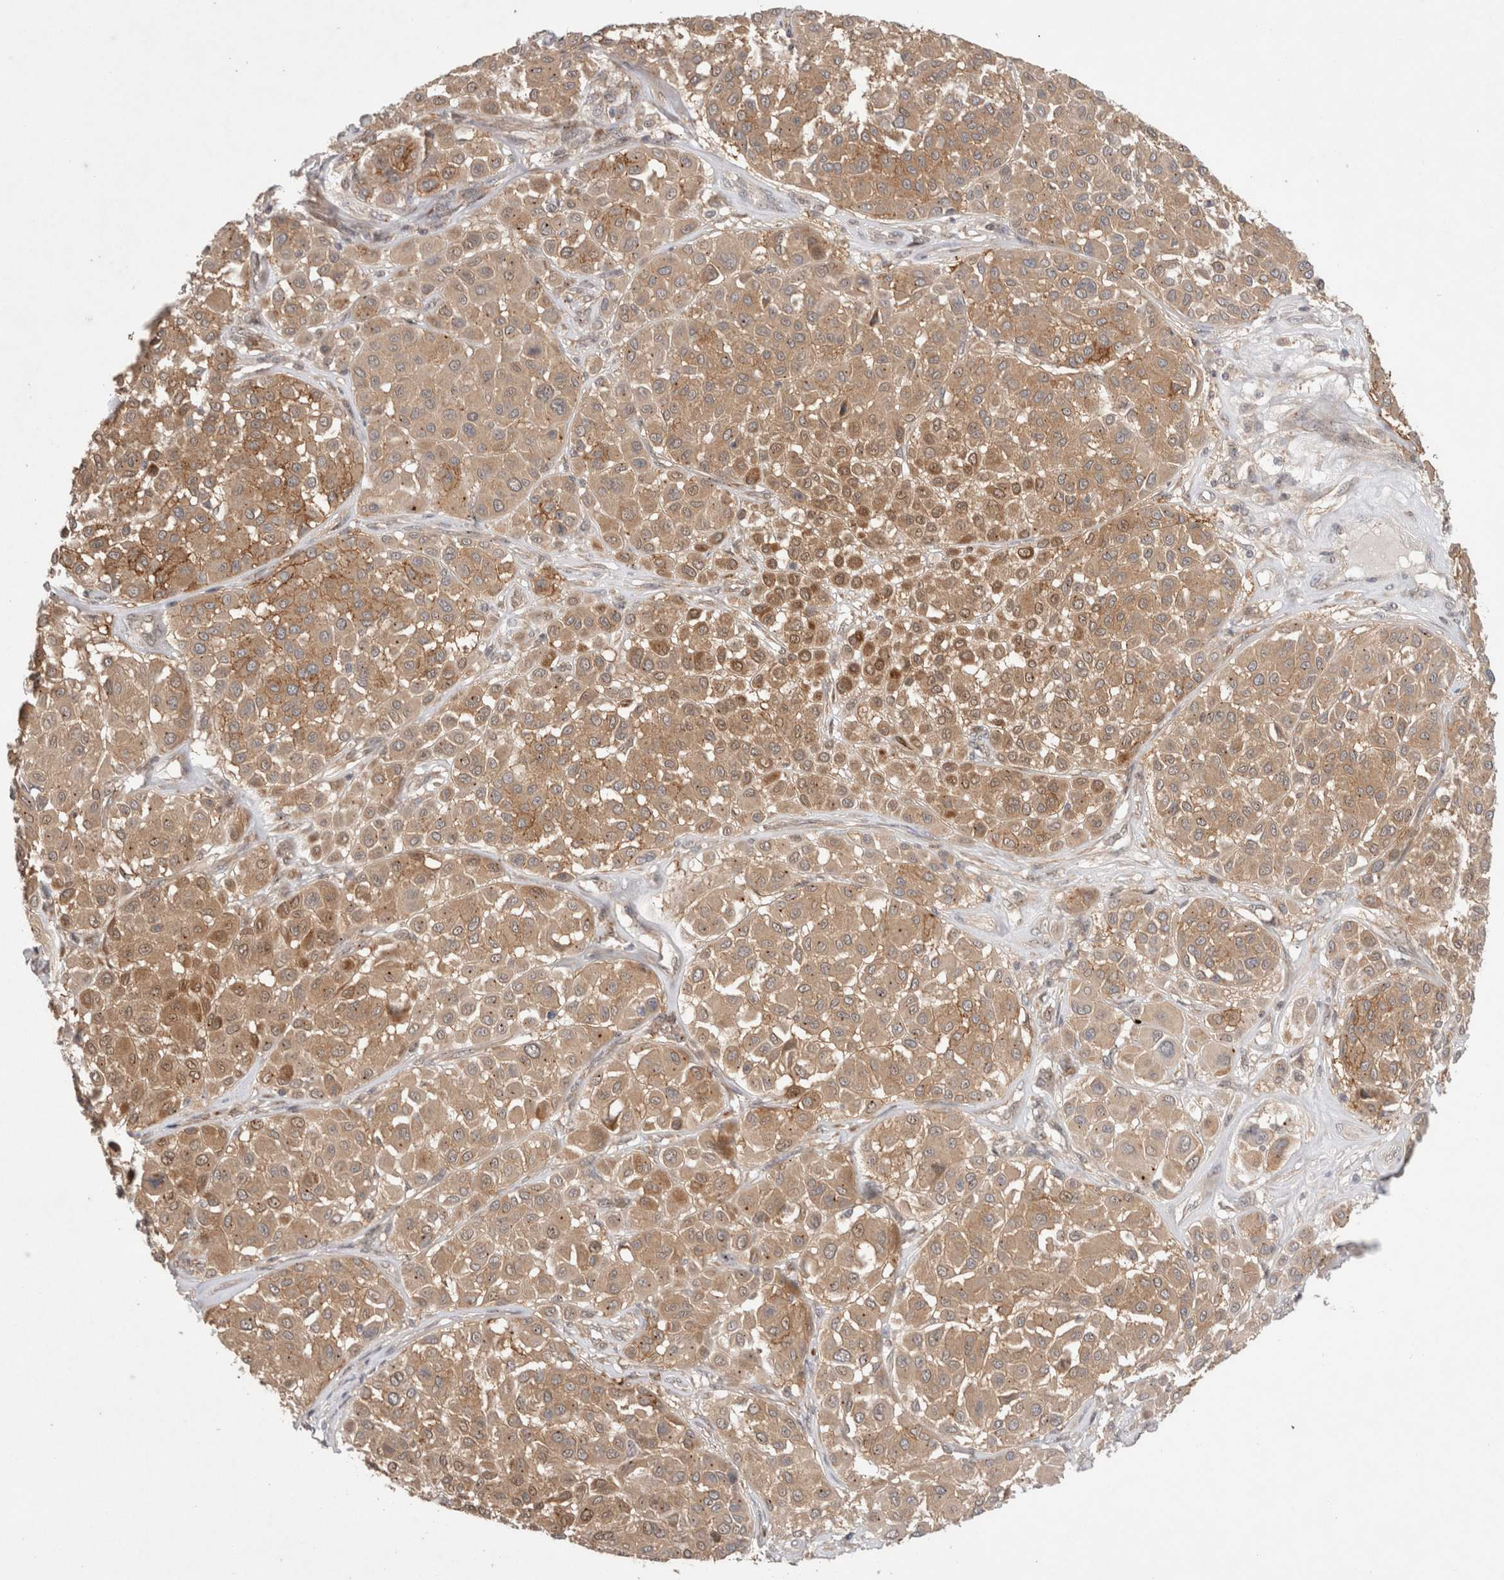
{"staining": {"intensity": "moderate", "quantity": "<25%", "location": "cytoplasmic/membranous,nuclear"}, "tissue": "melanoma", "cell_type": "Tumor cells", "image_type": "cancer", "snomed": [{"axis": "morphology", "description": "Malignant melanoma, Metastatic site"}, {"axis": "topography", "description": "Soft tissue"}], "caption": "Brown immunohistochemical staining in malignant melanoma (metastatic site) shows moderate cytoplasmic/membranous and nuclear staining in approximately <25% of tumor cells.", "gene": "SLC29A1", "patient": {"sex": "male", "age": 41}}